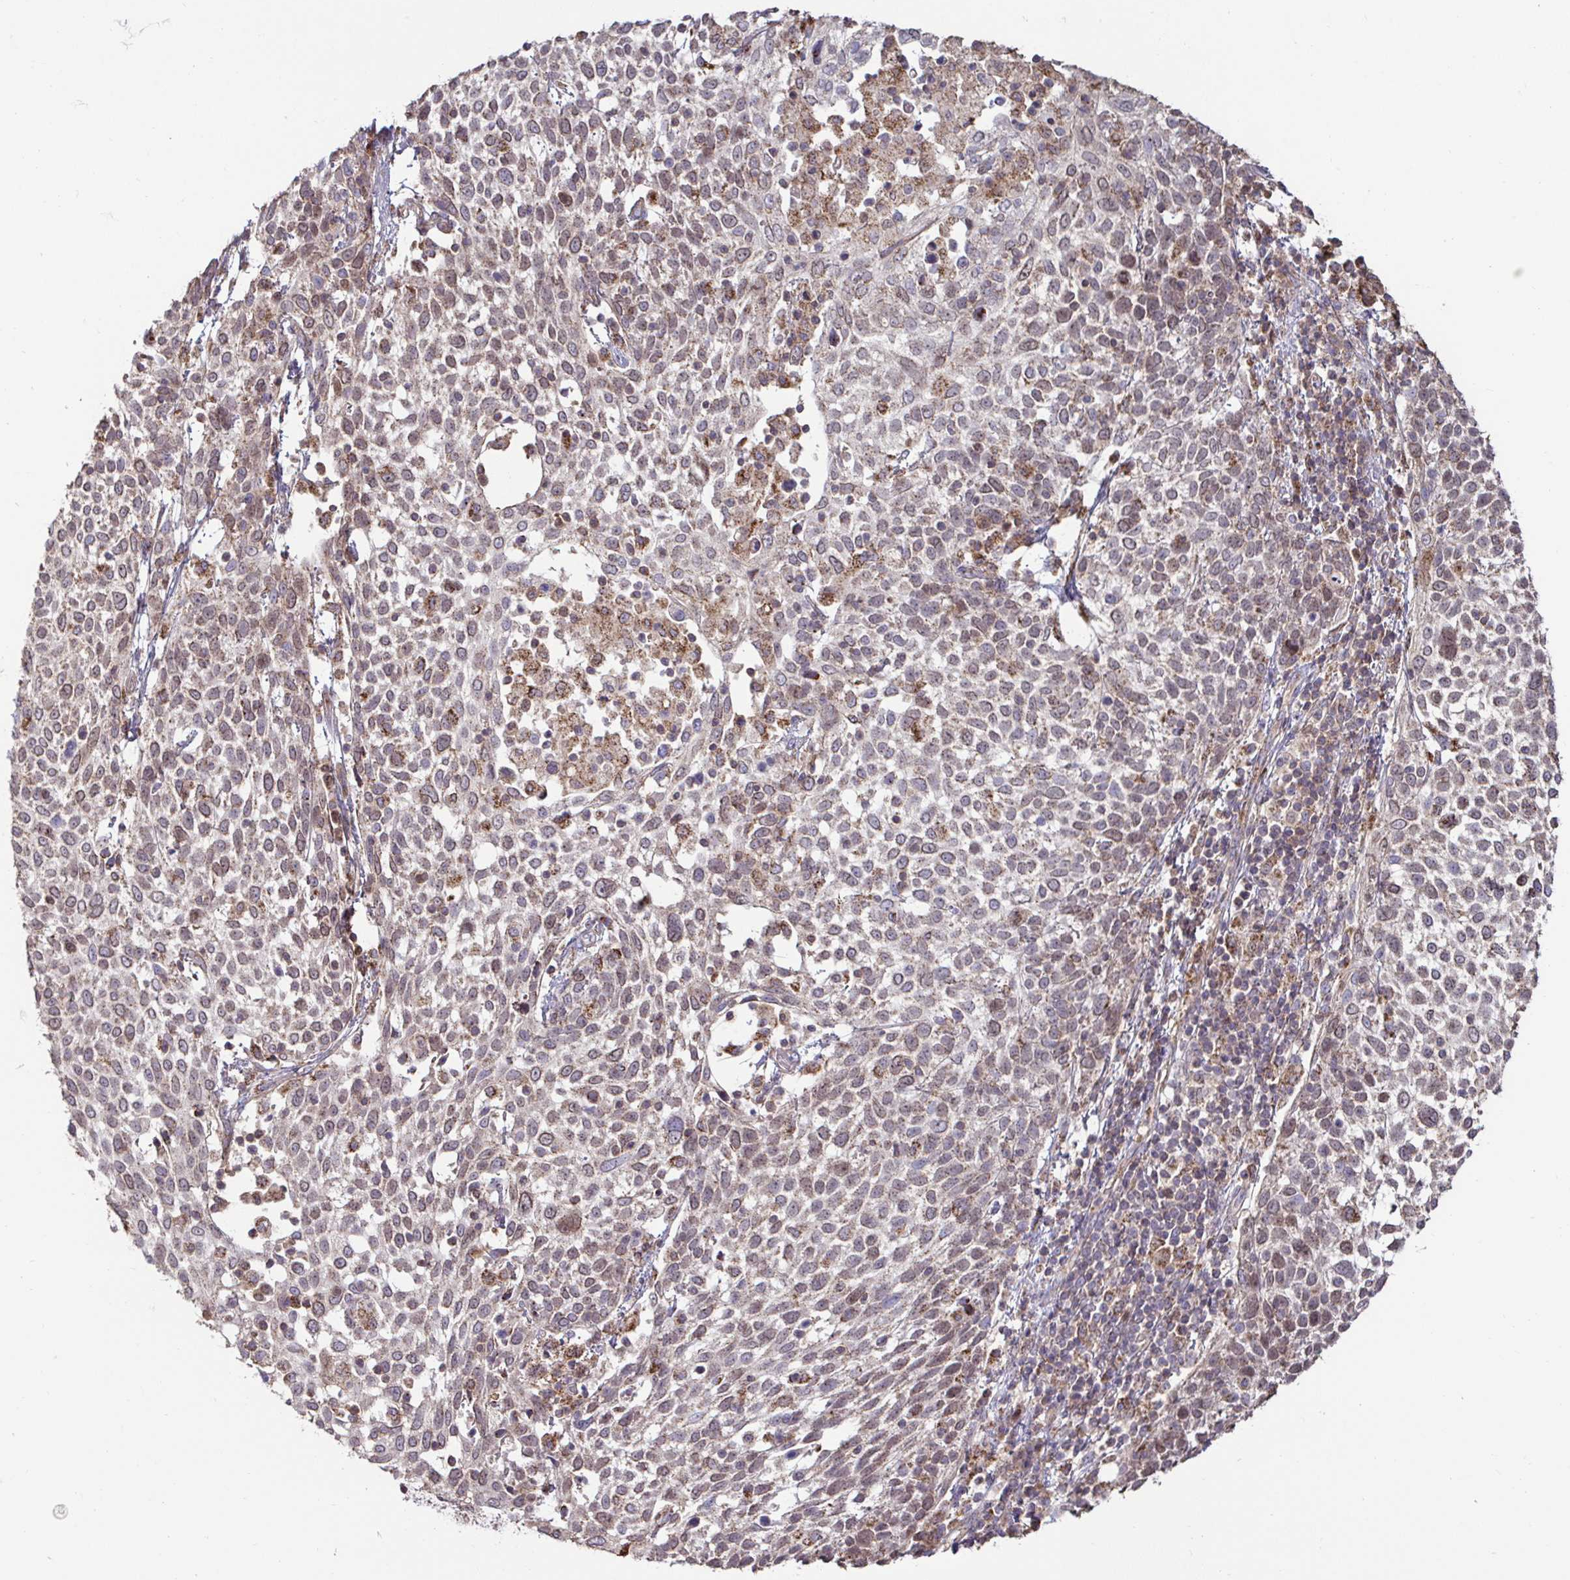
{"staining": {"intensity": "moderate", "quantity": ">75%", "location": "cytoplasmic/membranous"}, "tissue": "cervical cancer", "cell_type": "Tumor cells", "image_type": "cancer", "snomed": [{"axis": "morphology", "description": "Squamous cell carcinoma, NOS"}, {"axis": "topography", "description": "Cervix"}], "caption": "This image shows immunohistochemistry staining of human cervical cancer, with medium moderate cytoplasmic/membranous expression in approximately >75% of tumor cells.", "gene": "SPRY1", "patient": {"sex": "female", "age": 61}}